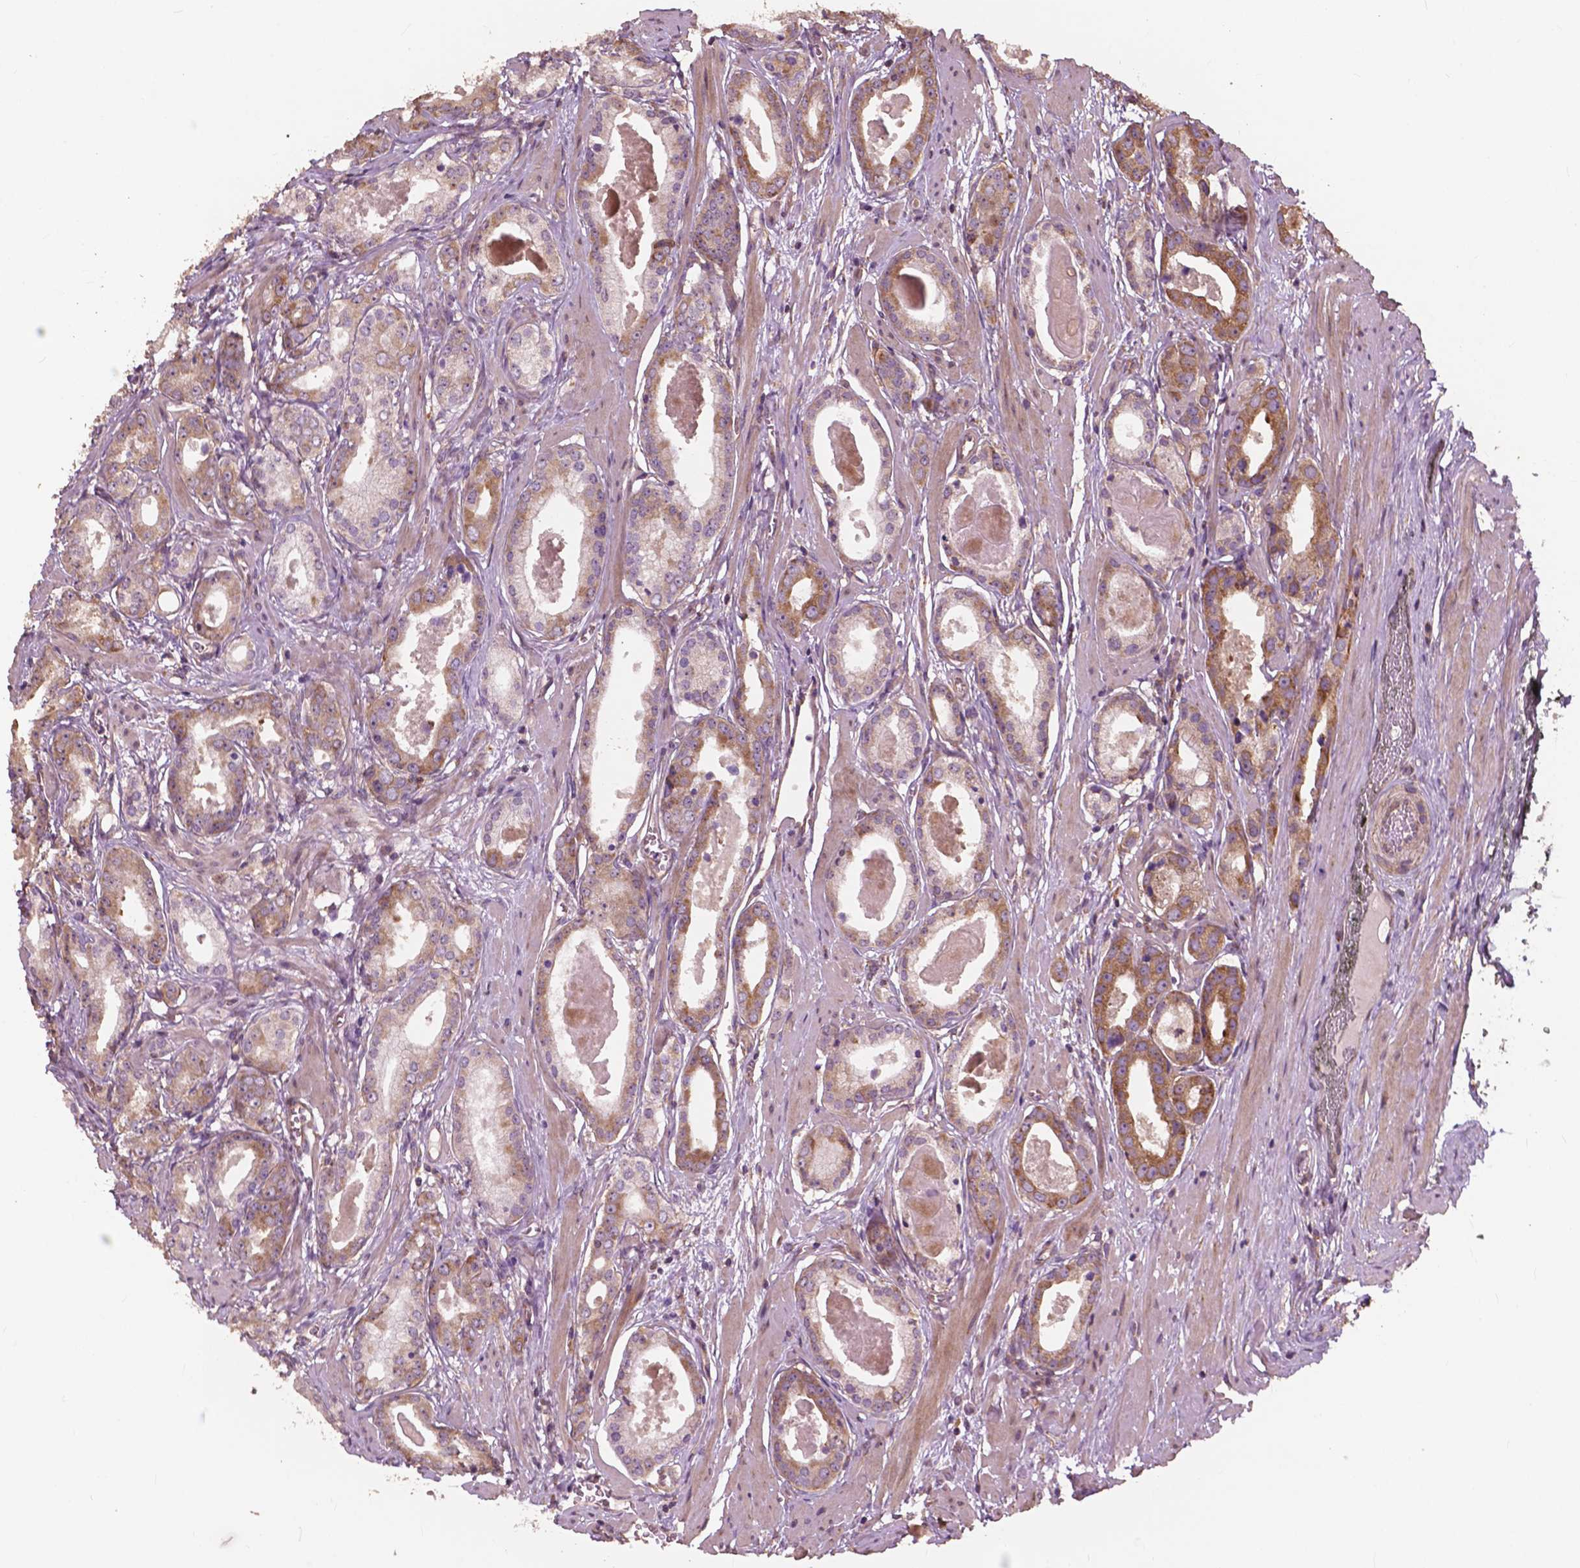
{"staining": {"intensity": "moderate", "quantity": ">75%", "location": "cytoplasmic/membranous"}, "tissue": "prostate cancer", "cell_type": "Tumor cells", "image_type": "cancer", "snomed": [{"axis": "morphology", "description": "Adenocarcinoma, NOS"}, {"axis": "morphology", "description": "Adenocarcinoma, Low grade"}, {"axis": "topography", "description": "Prostate"}], "caption": "An immunohistochemistry (IHC) histopathology image of neoplastic tissue is shown. Protein staining in brown highlights moderate cytoplasmic/membranous positivity in prostate adenocarcinoma (low-grade) within tumor cells.", "gene": "G3BP1", "patient": {"sex": "male", "age": 64}}